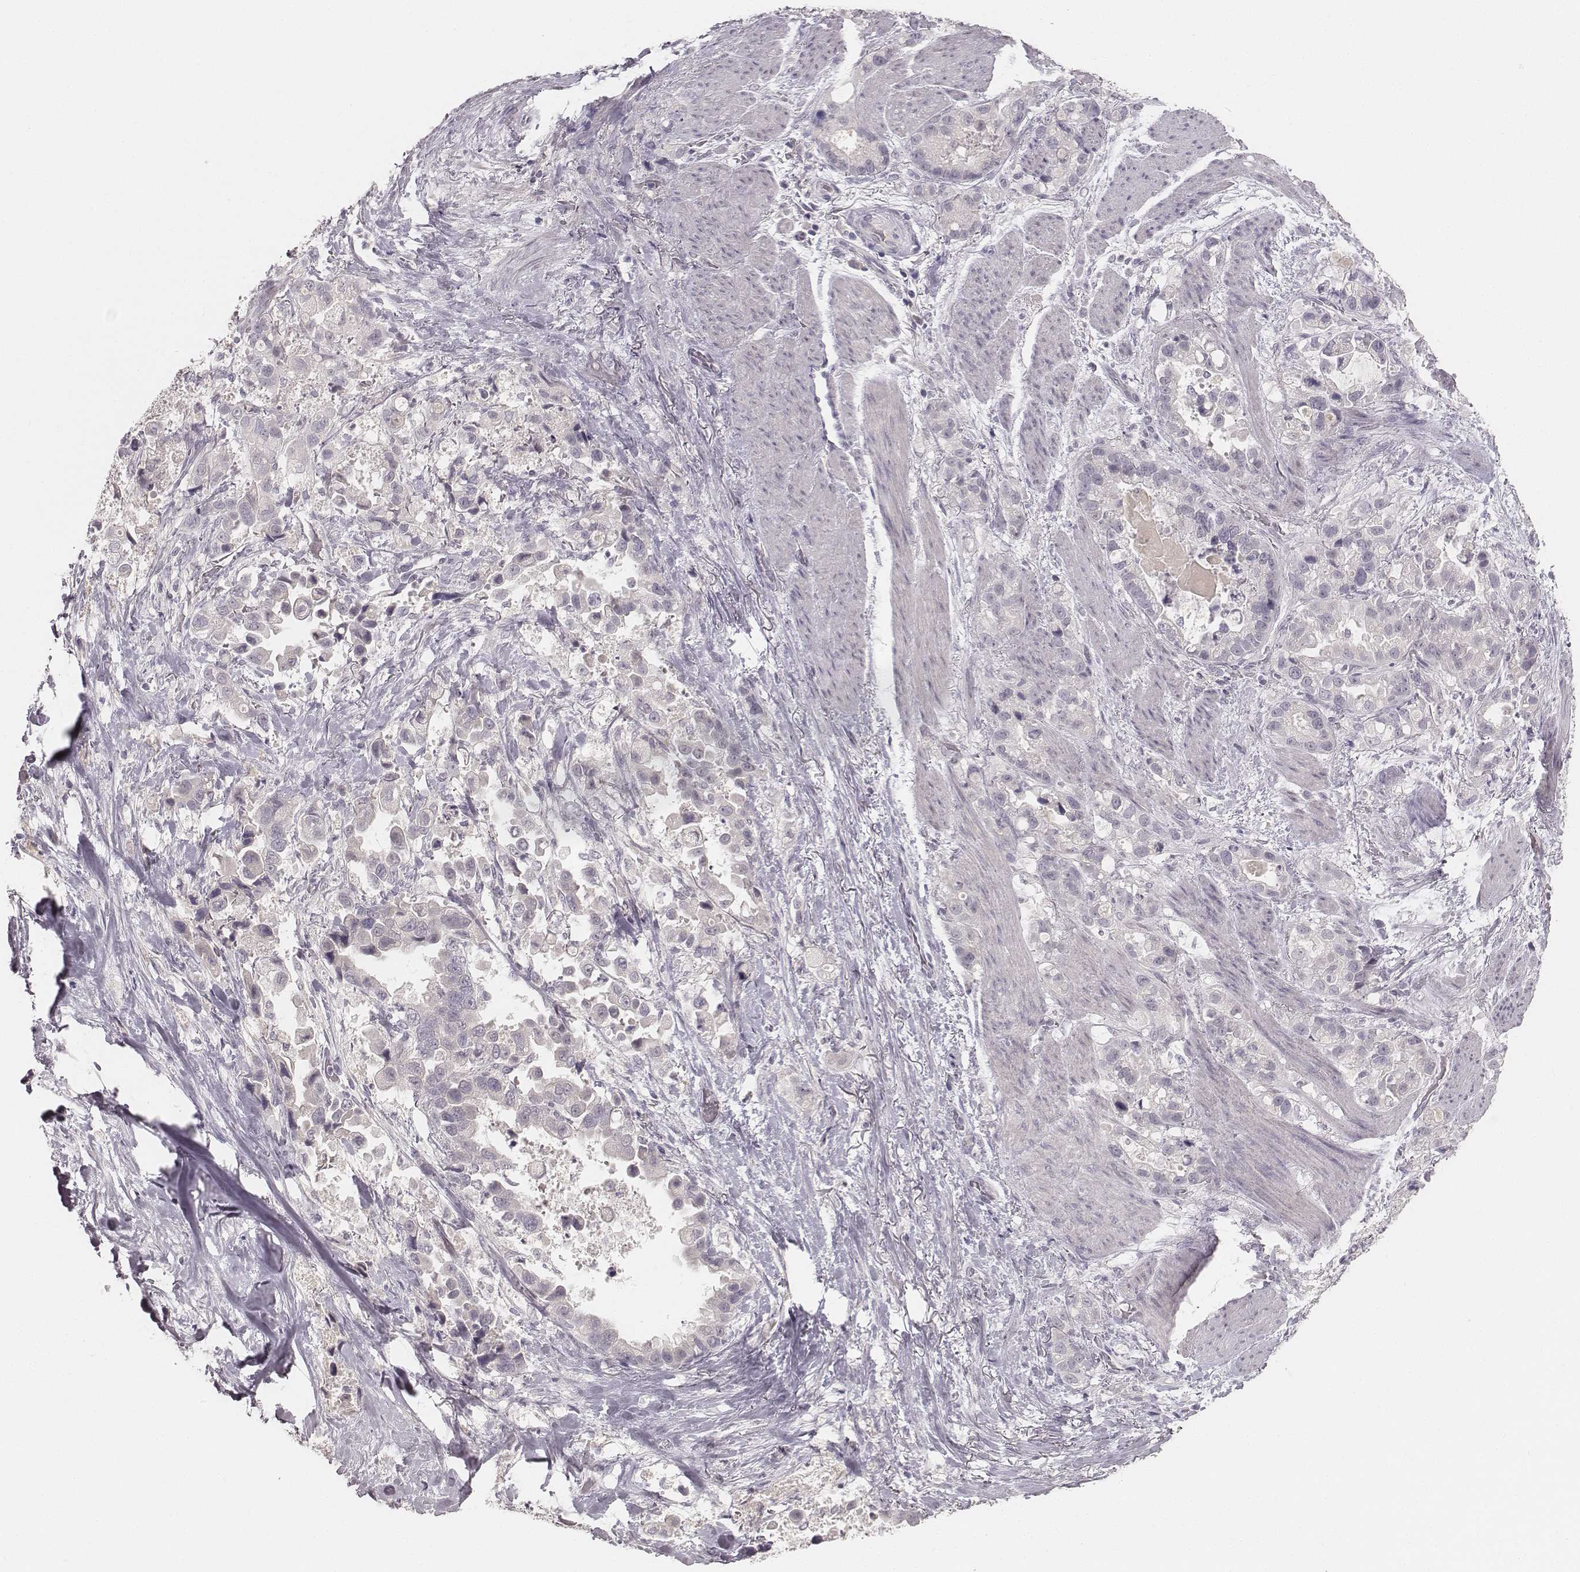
{"staining": {"intensity": "negative", "quantity": "none", "location": "none"}, "tissue": "stomach cancer", "cell_type": "Tumor cells", "image_type": "cancer", "snomed": [{"axis": "morphology", "description": "Adenocarcinoma, NOS"}, {"axis": "topography", "description": "Stomach"}], "caption": "The photomicrograph exhibits no significant expression in tumor cells of stomach cancer (adenocarcinoma).", "gene": "LY6K", "patient": {"sex": "male", "age": 59}}